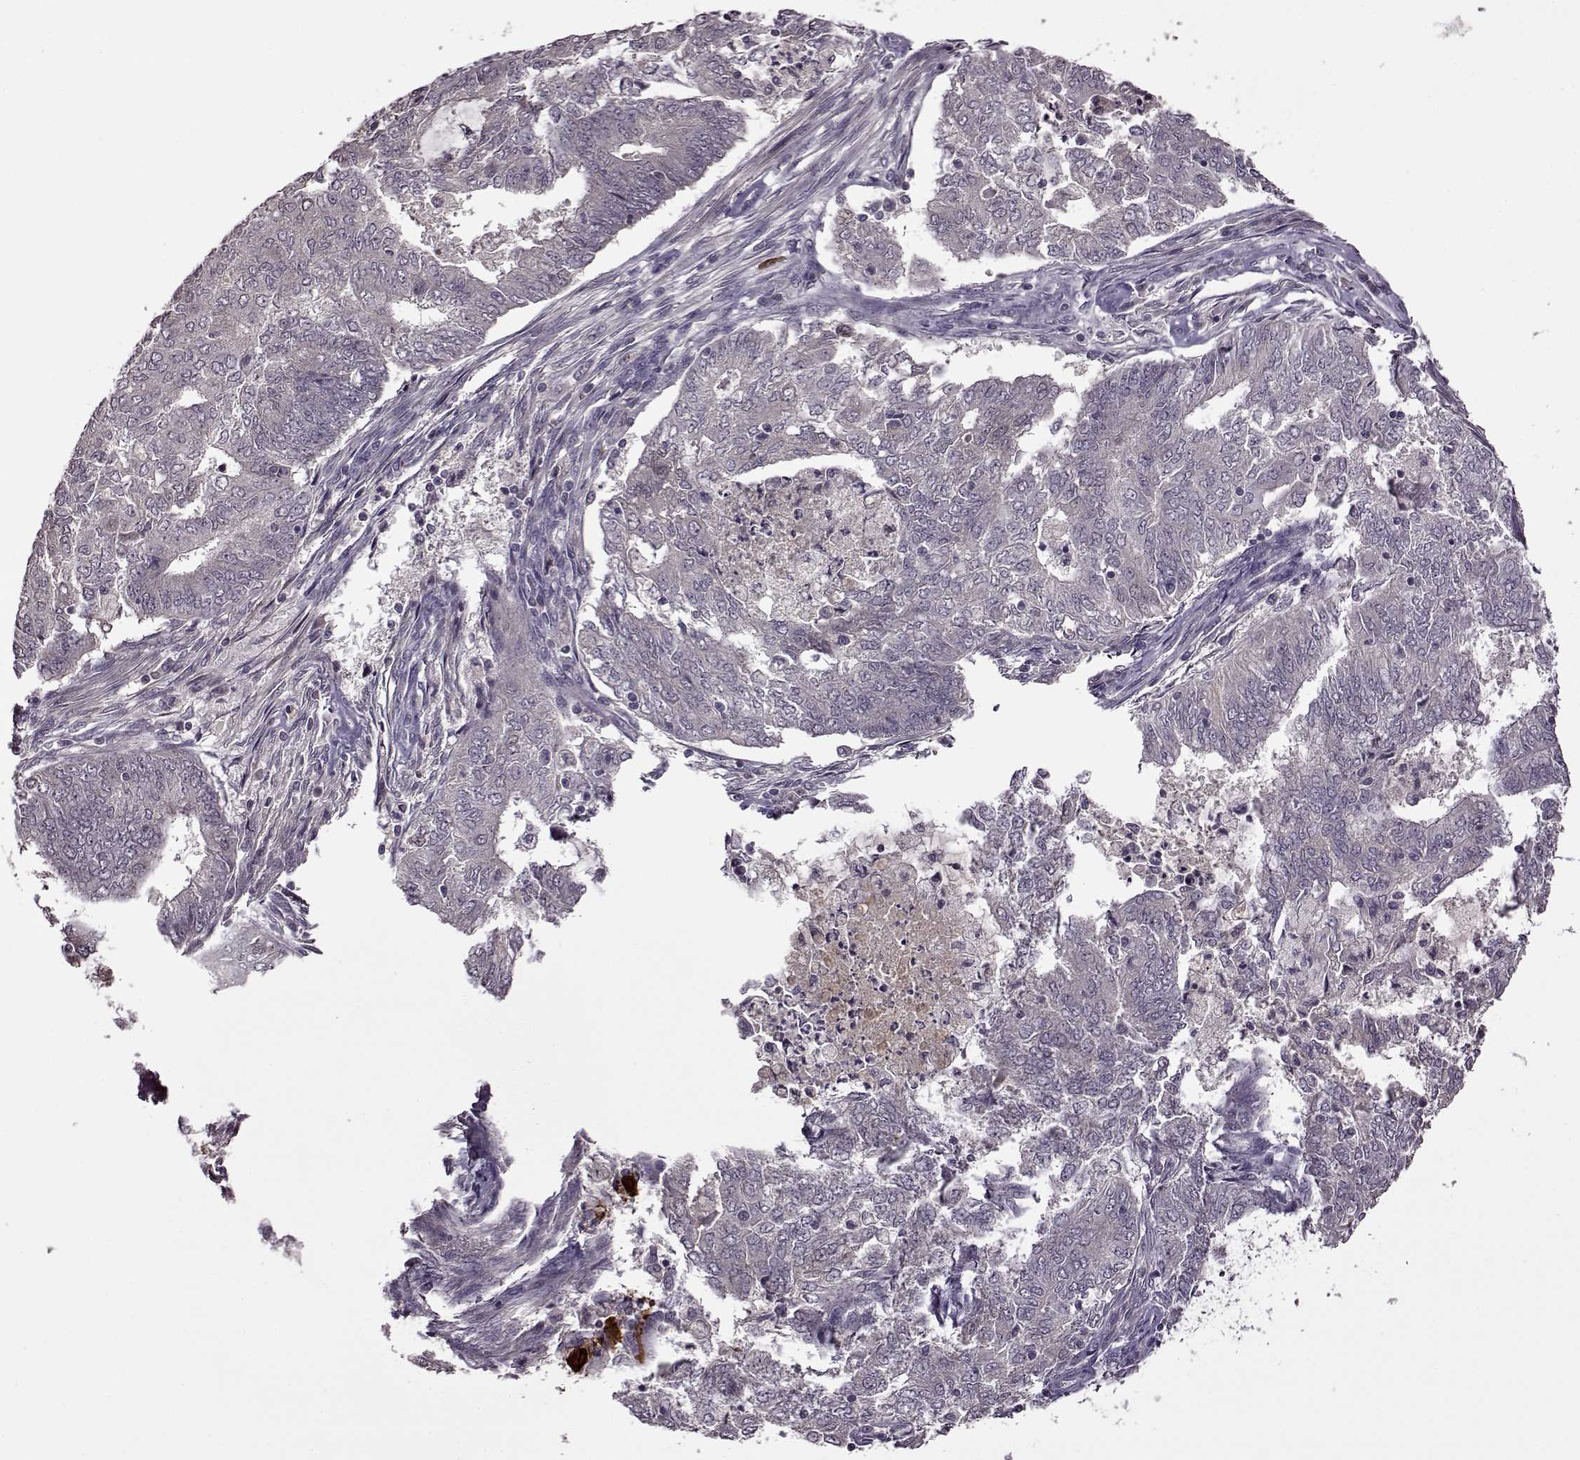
{"staining": {"intensity": "negative", "quantity": "none", "location": "none"}, "tissue": "endometrial cancer", "cell_type": "Tumor cells", "image_type": "cancer", "snomed": [{"axis": "morphology", "description": "Adenocarcinoma, NOS"}, {"axis": "topography", "description": "Endometrium"}], "caption": "A high-resolution micrograph shows immunohistochemistry staining of endometrial adenocarcinoma, which demonstrates no significant positivity in tumor cells. (DAB immunohistochemistry visualized using brightfield microscopy, high magnification).", "gene": "MAIP1", "patient": {"sex": "female", "age": 62}}